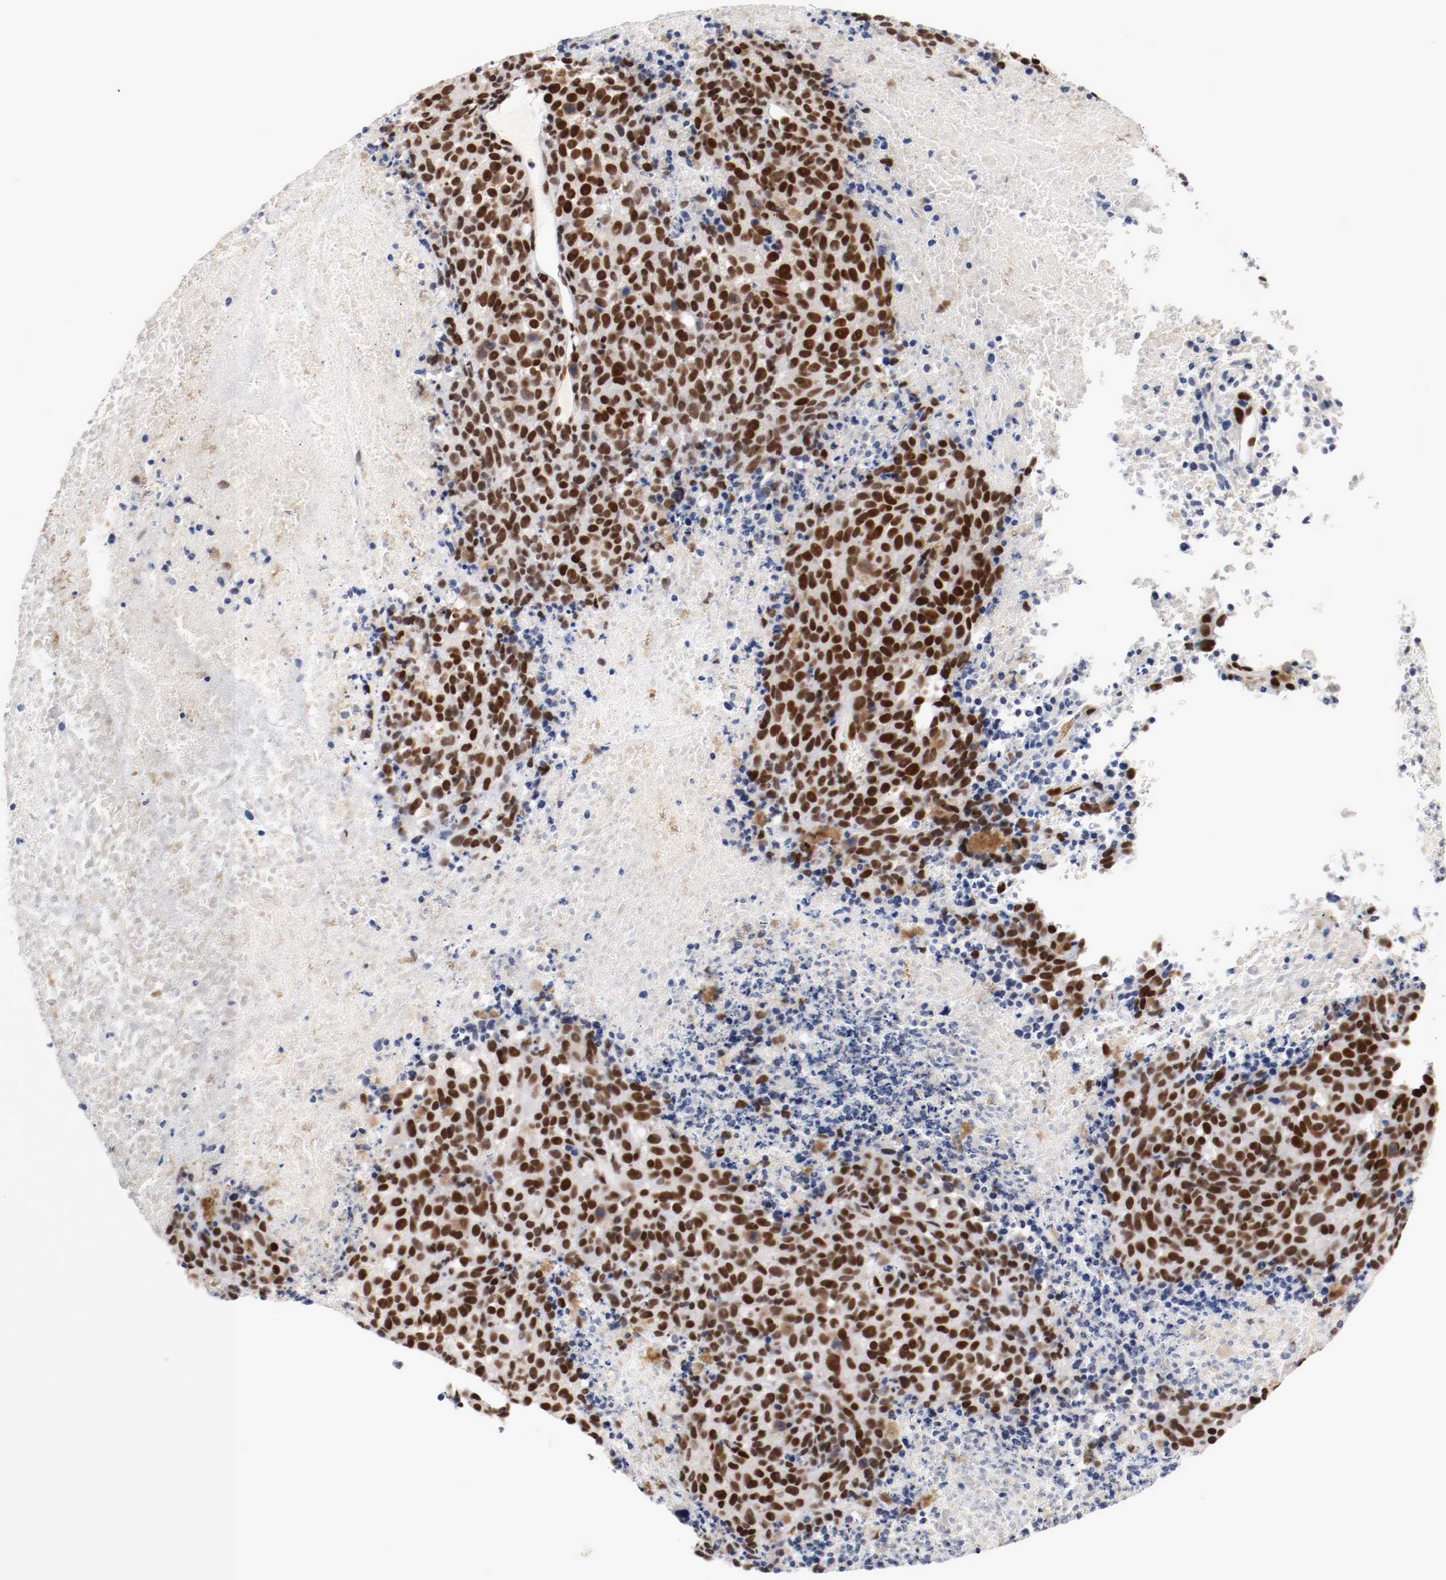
{"staining": {"intensity": "strong", "quantity": ">75%", "location": "nuclear"}, "tissue": "melanoma", "cell_type": "Tumor cells", "image_type": "cancer", "snomed": [{"axis": "morphology", "description": "Malignant melanoma, Metastatic site"}, {"axis": "topography", "description": "Cerebral cortex"}], "caption": "A high-resolution photomicrograph shows IHC staining of malignant melanoma (metastatic site), which demonstrates strong nuclear positivity in approximately >75% of tumor cells.", "gene": "MEF2D", "patient": {"sex": "female", "age": 52}}